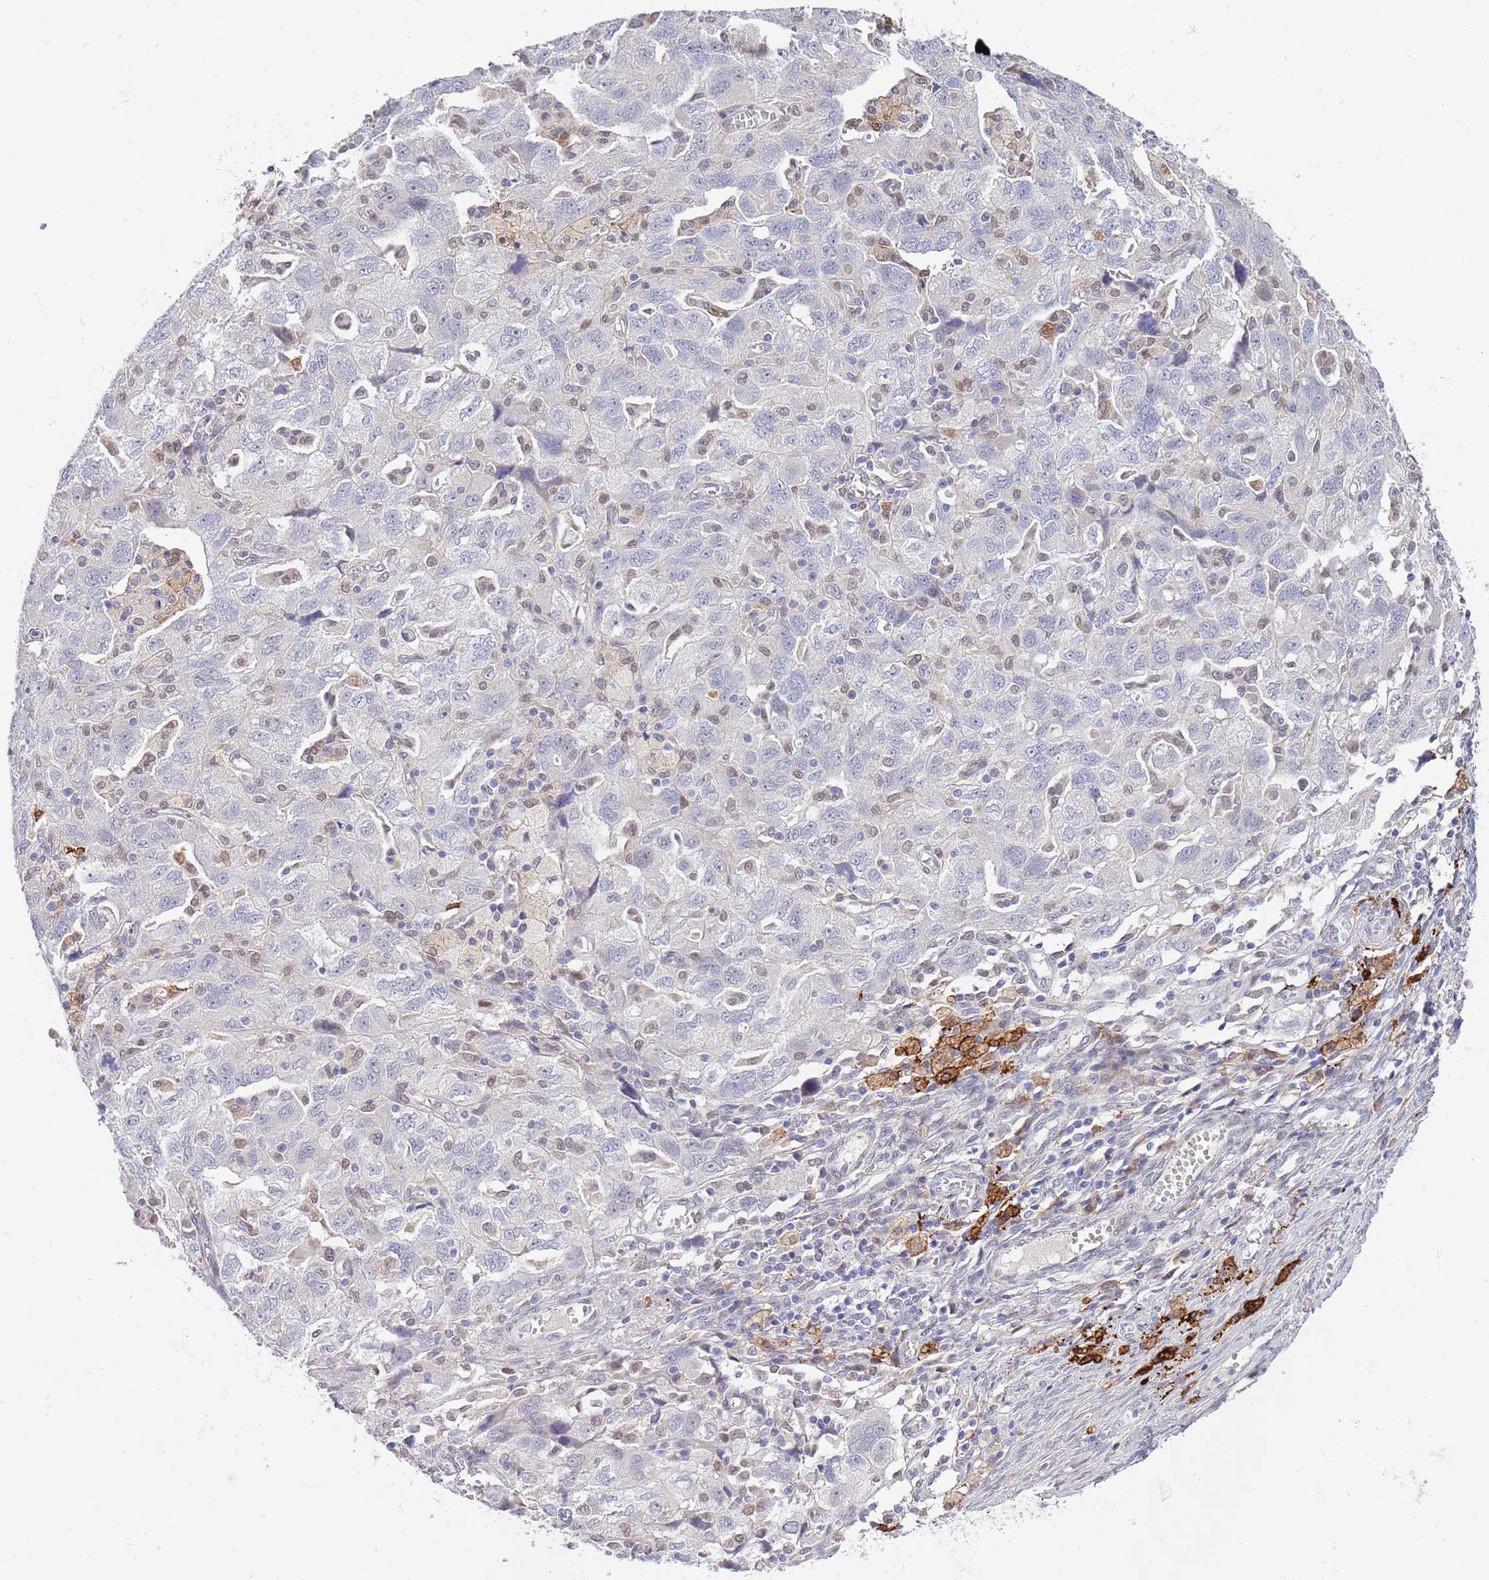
{"staining": {"intensity": "negative", "quantity": "none", "location": "none"}, "tissue": "ovarian cancer", "cell_type": "Tumor cells", "image_type": "cancer", "snomed": [{"axis": "morphology", "description": "Carcinoma, NOS"}, {"axis": "morphology", "description": "Cystadenocarcinoma, serous, NOS"}, {"axis": "topography", "description": "Ovary"}], "caption": "DAB immunohistochemical staining of human ovarian carcinoma shows no significant staining in tumor cells.", "gene": "NLRP6", "patient": {"sex": "female", "age": 69}}